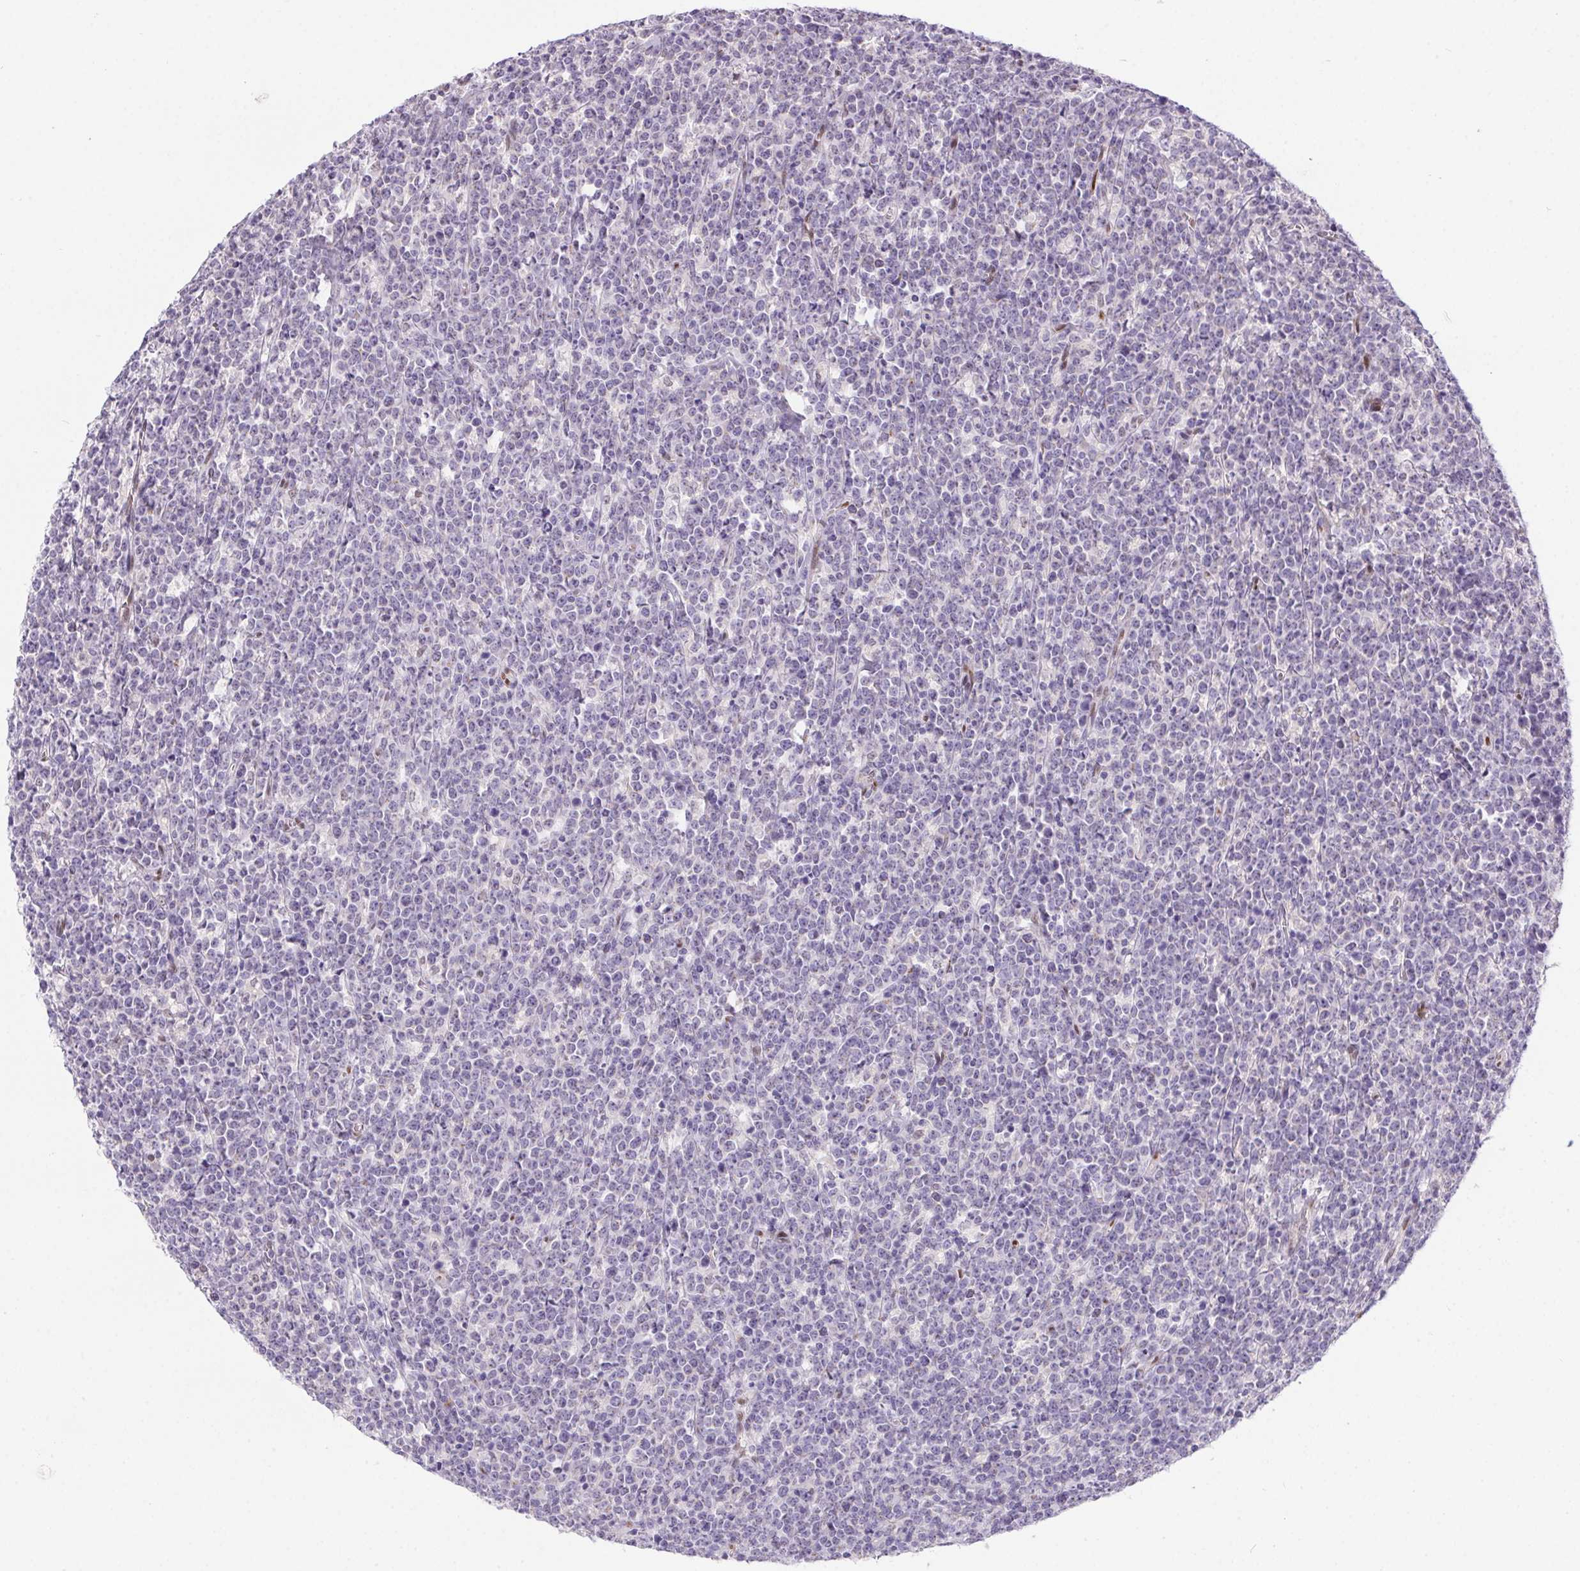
{"staining": {"intensity": "negative", "quantity": "none", "location": "none"}, "tissue": "lymphoma", "cell_type": "Tumor cells", "image_type": "cancer", "snomed": [{"axis": "morphology", "description": "Malignant lymphoma, non-Hodgkin's type, High grade"}, {"axis": "topography", "description": "Small intestine"}], "caption": "This is a image of immunohistochemistry (IHC) staining of lymphoma, which shows no staining in tumor cells.", "gene": "SP9", "patient": {"sex": "female", "age": 56}}